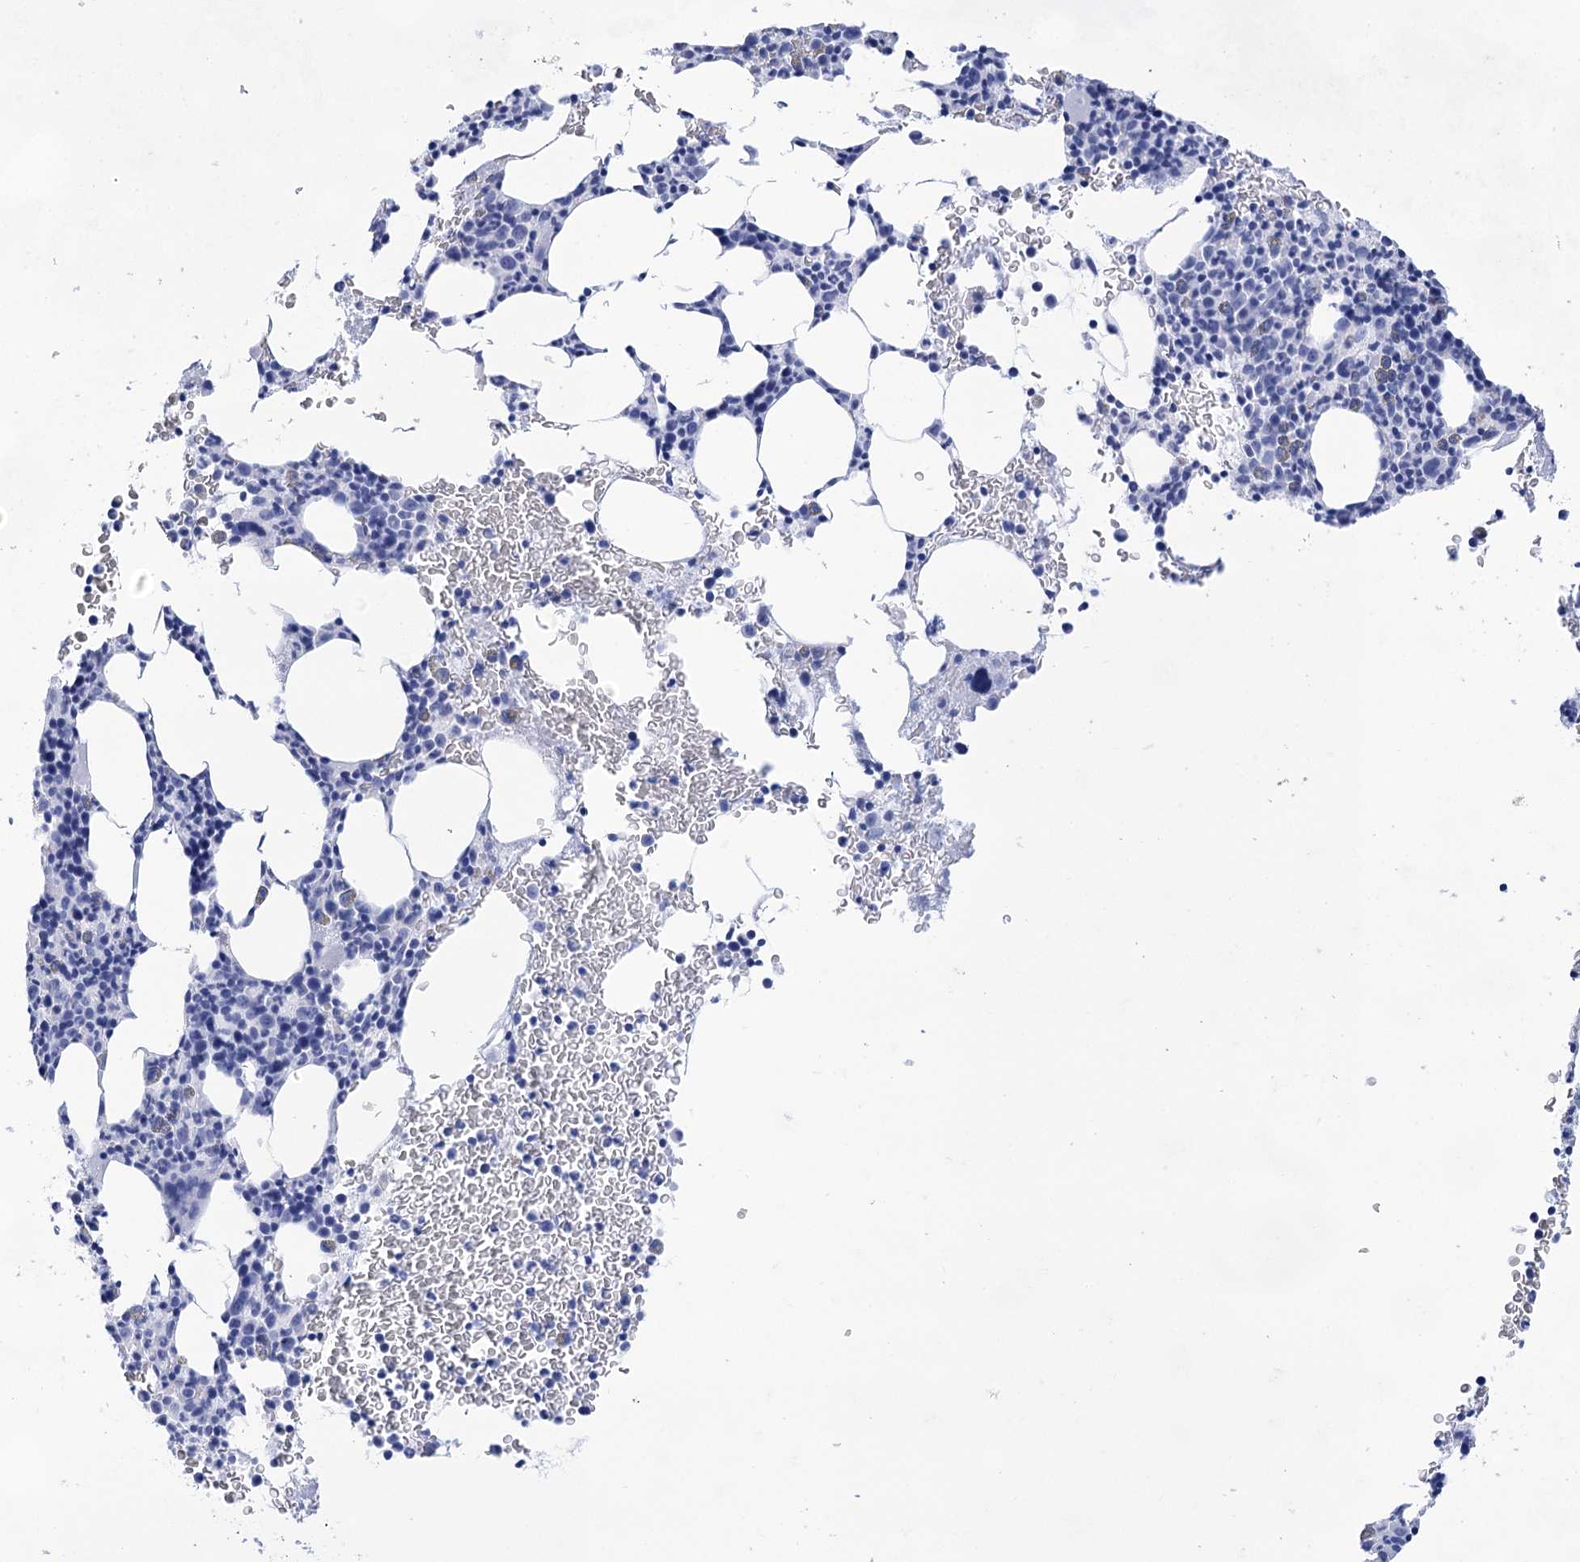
{"staining": {"intensity": "negative", "quantity": "none", "location": "none"}, "tissue": "bone marrow", "cell_type": "Hematopoietic cells", "image_type": "normal", "snomed": [{"axis": "morphology", "description": "Normal tissue, NOS"}, {"axis": "topography", "description": "Bone marrow"}], "caption": "Human bone marrow stained for a protein using immunohistochemistry demonstrates no positivity in hematopoietic cells.", "gene": "LALBA", "patient": {"sex": "male", "age": 79}}